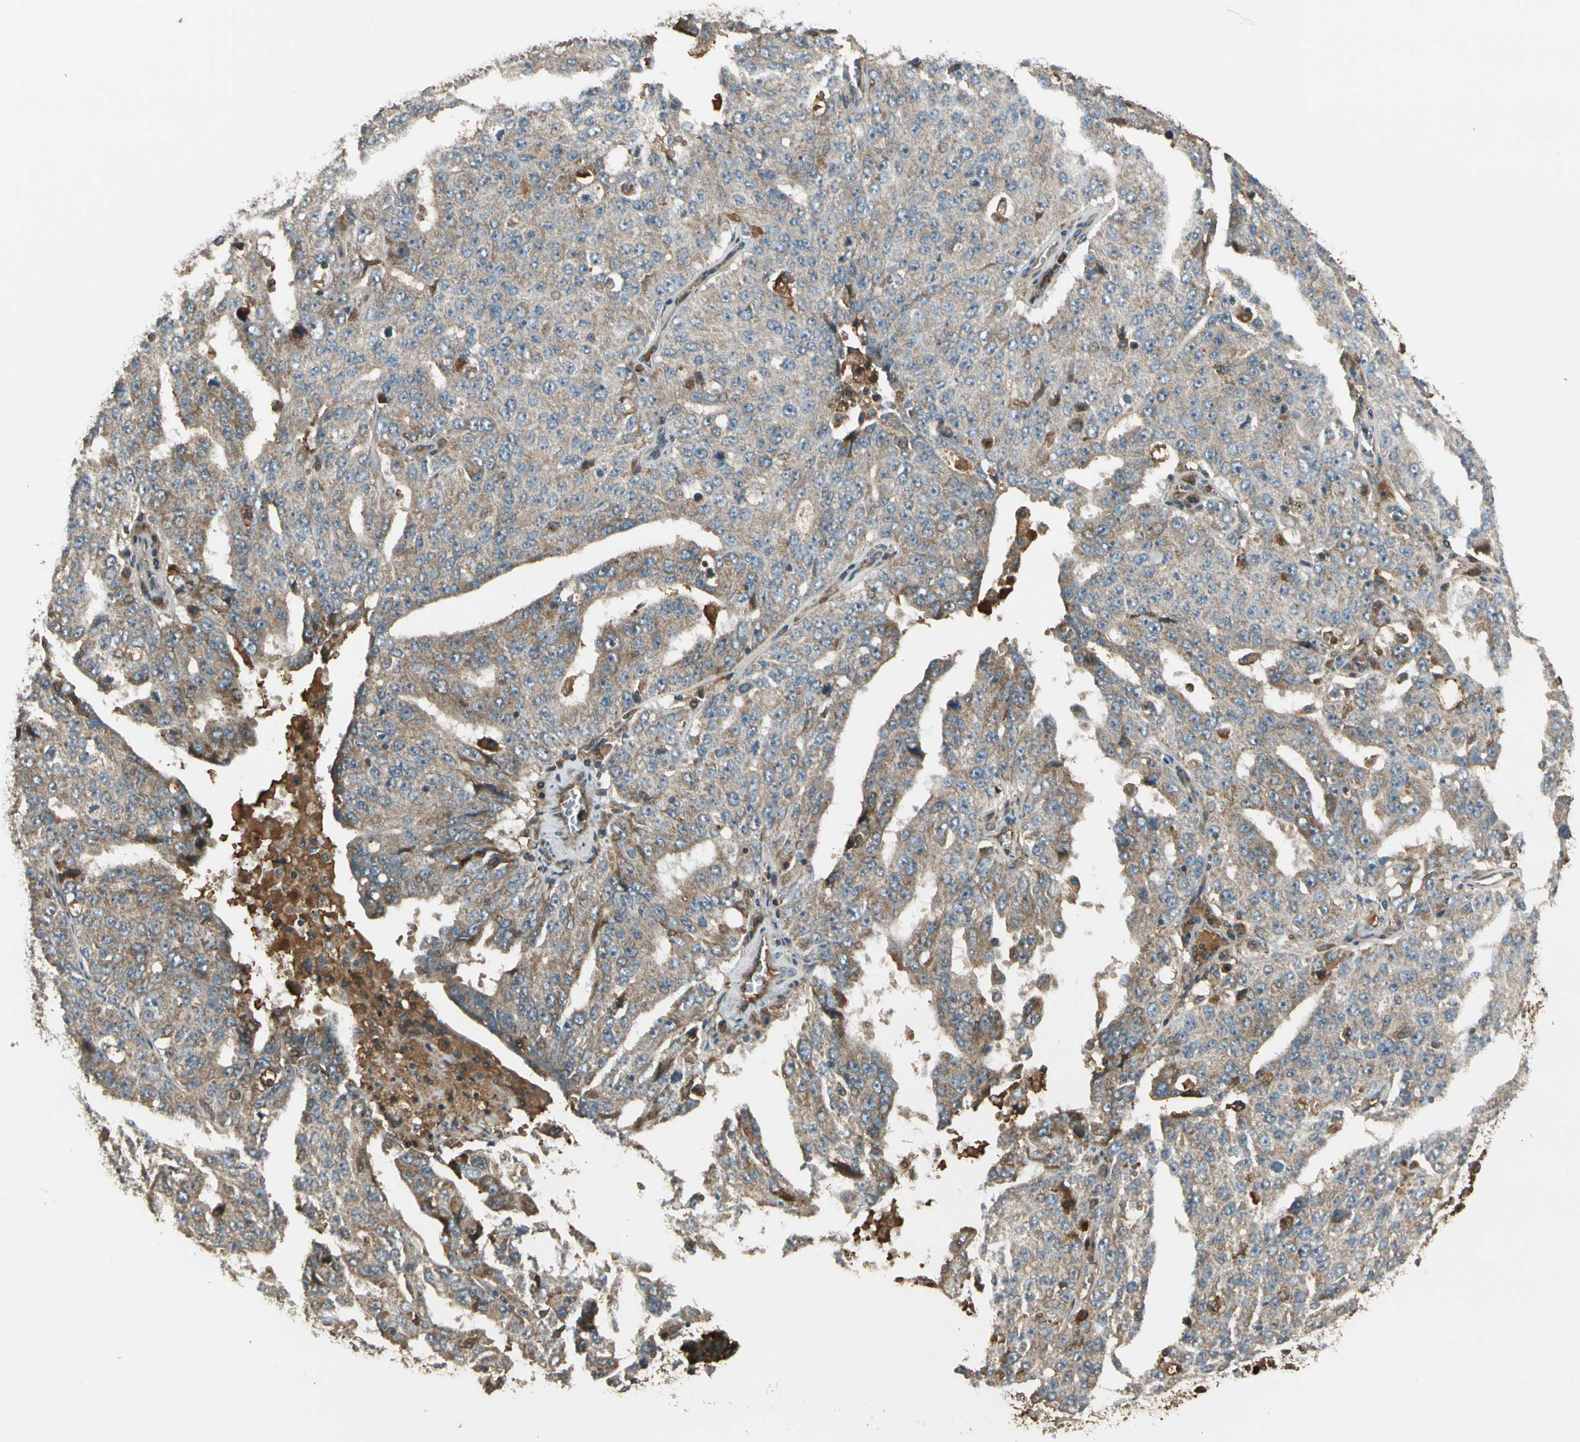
{"staining": {"intensity": "weak", "quantity": ">75%", "location": "cytoplasmic/membranous"}, "tissue": "ovarian cancer", "cell_type": "Tumor cells", "image_type": "cancer", "snomed": [{"axis": "morphology", "description": "Carcinoma, endometroid"}, {"axis": "topography", "description": "Ovary"}], "caption": "Immunohistochemistry (IHC) image of neoplastic tissue: ovarian cancer (endometroid carcinoma) stained using immunohistochemistry demonstrates low levels of weak protein expression localized specifically in the cytoplasmic/membranous of tumor cells, appearing as a cytoplasmic/membranous brown color.", "gene": "STX11", "patient": {"sex": "female", "age": 62}}